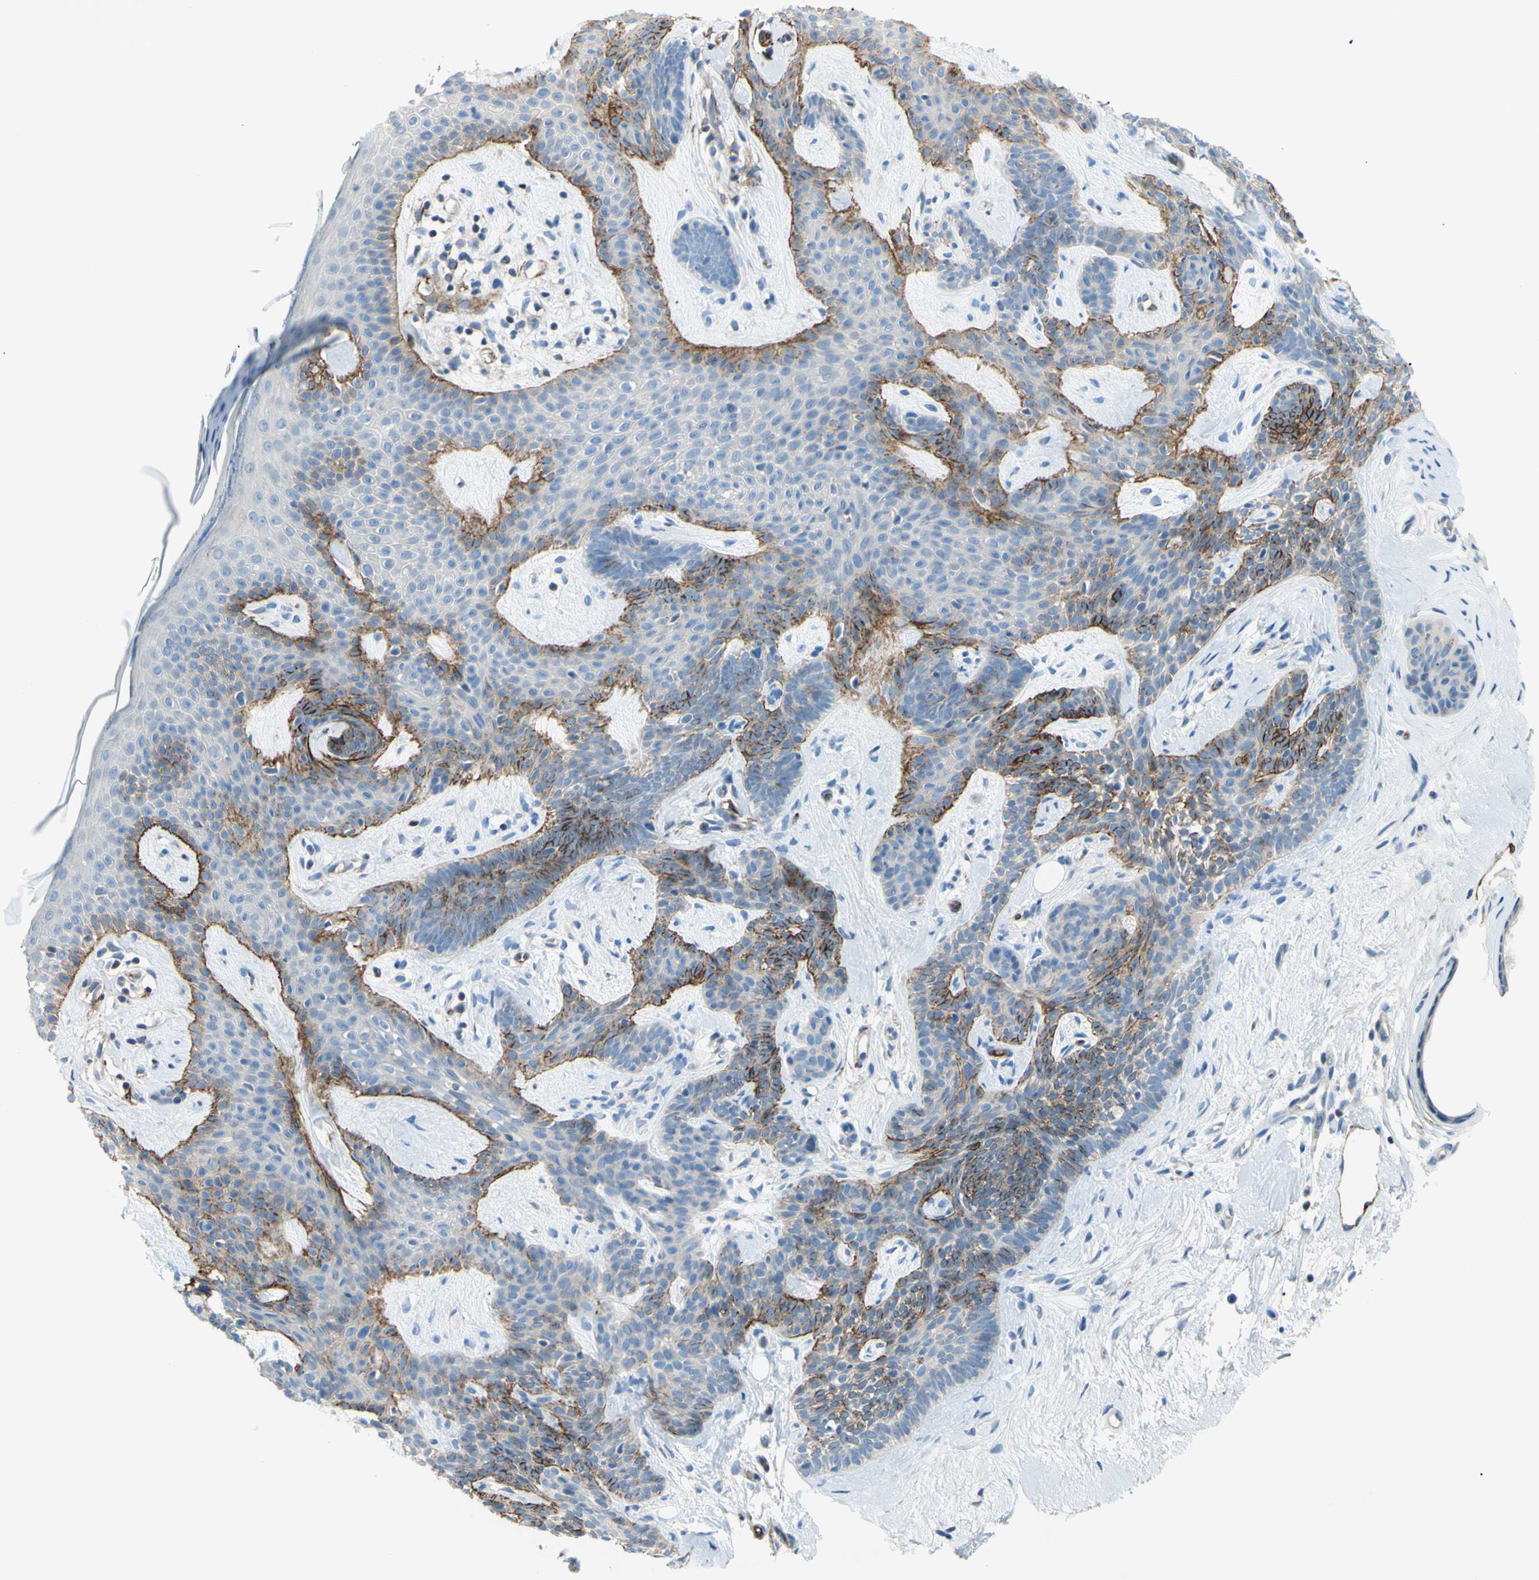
{"staining": {"intensity": "moderate", "quantity": "25%-75%", "location": "cytoplasmic/membranous"}, "tissue": "skin cancer", "cell_type": "Tumor cells", "image_type": "cancer", "snomed": [{"axis": "morphology", "description": "Developmental malformation"}, {"axis": "morphology", "description": "Basal cell carcinoma"}, {"axis": "topography", "description": "Skin"}], "caption": "Immunohistochemical staining of human basal cell carcinoma (skin) displays moderate cytoplasmic/membranous protein staining in approximately 25%-75% of tumor cells. Using DAB (3,3'-diaminobenzidine) (brown) and hematoxylin (blue) stains, captured at high magnification using brightfield microscopy.", "gene": "PRRG2", "patient": {"sex": "female", "age": 62}}